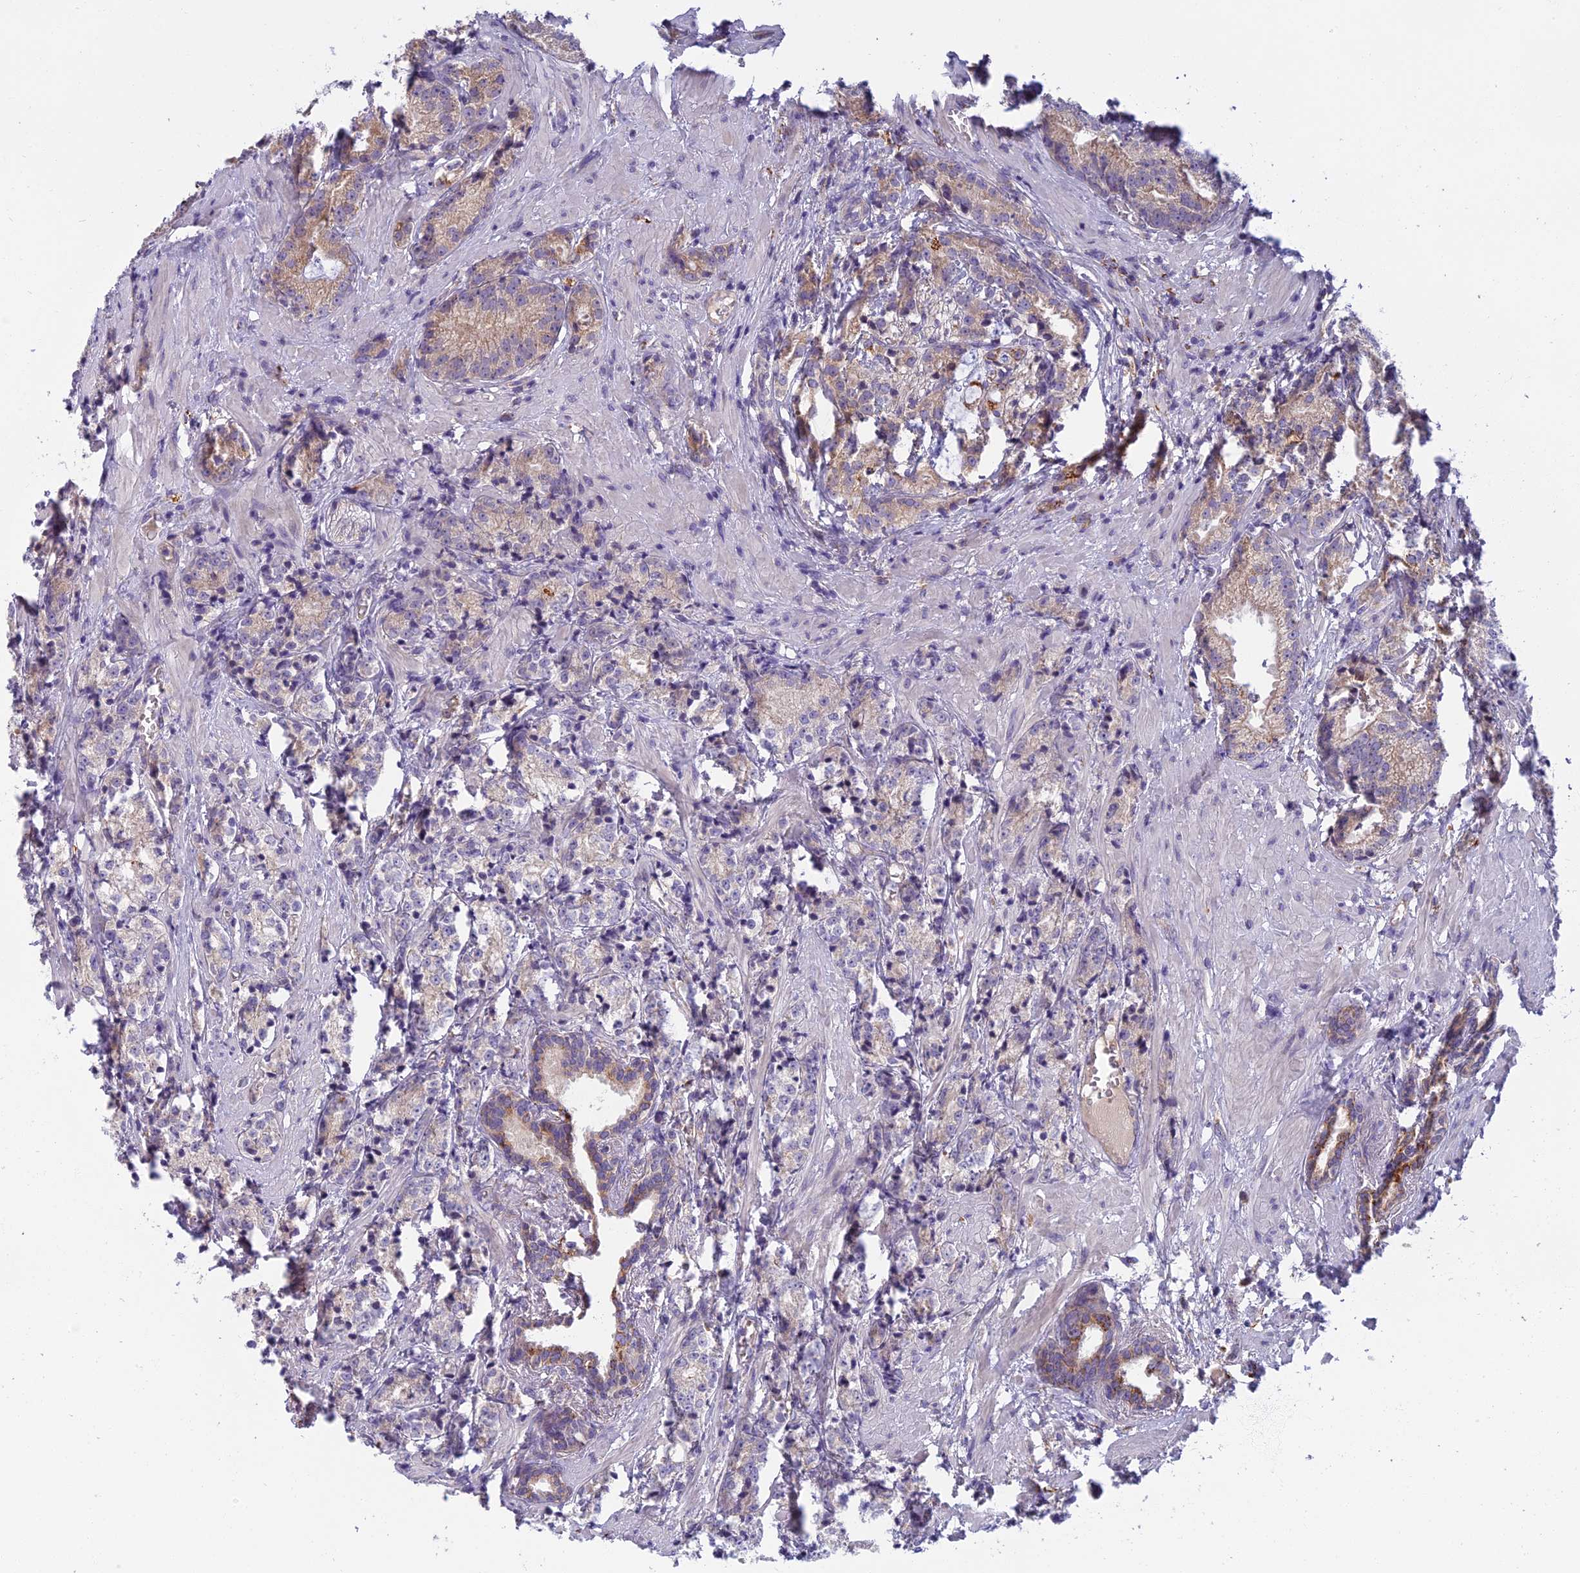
{"staining": {"intensity": "strong", "quantity": "<25%", "location": "cytoplasmic/membranous"}, "tissue": "prostate cancer", "cell_type": "Tumor cells", "image_type": "cancer", "snomed": [{"axis": "morphology", "description": "Adenocarcinoma, High grade"}, {"axis": "topography", "description": "Prostate"}], "caption": "Protein staining displays strong cytoplasmic/membranous positivity in approximately <25% of tumor cells in adenocarcinoma (high-grade) (prostate).", "gene": "SEMA7A", "patient": {"sex": "male", "age": 69}}